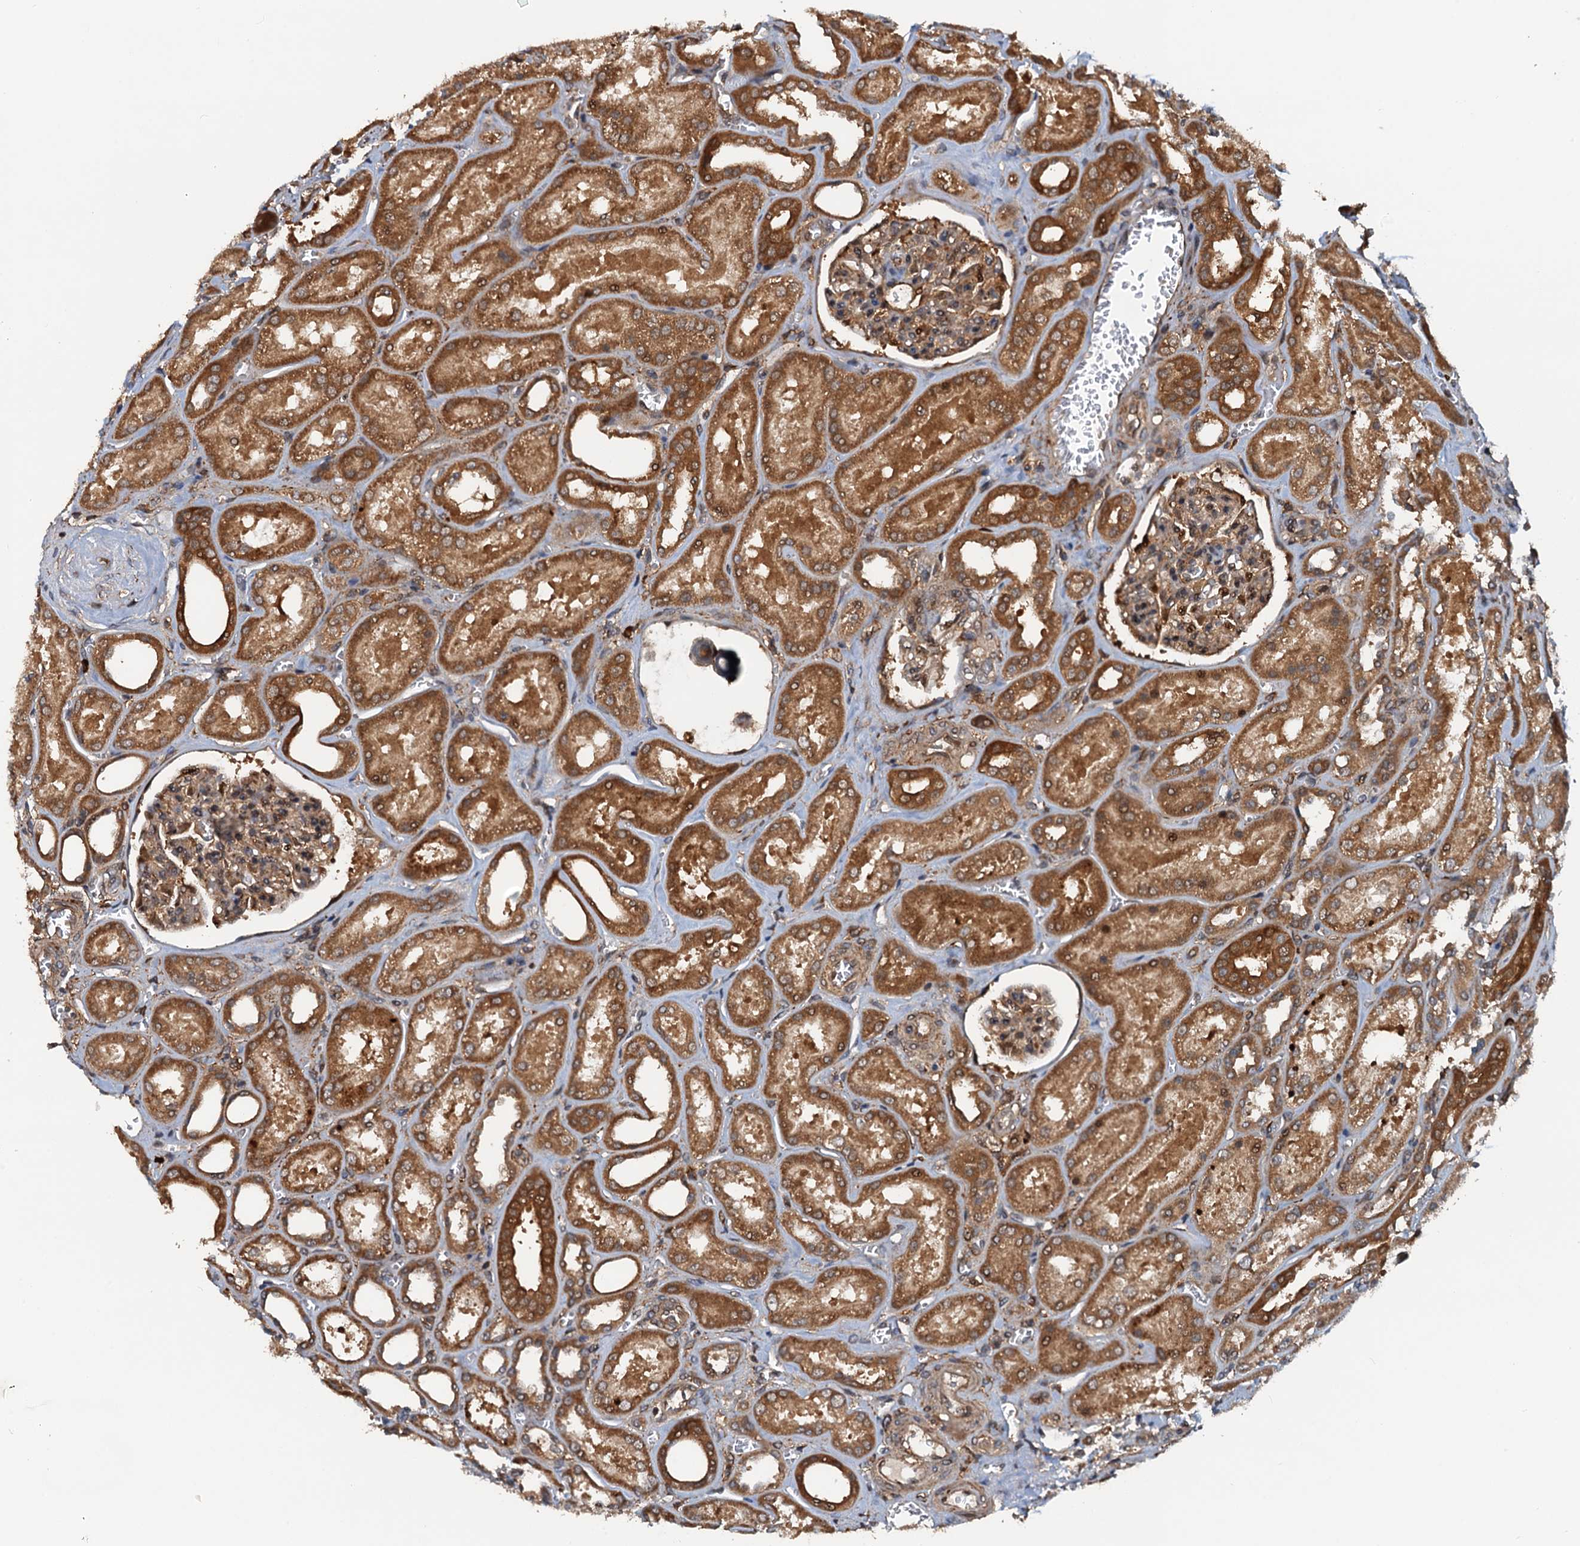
{"staining": {"intensity": "moderate", "quantity": "25%-75%", "location": "cytoplasmic/membranous"}, "tissue": "kidney", "cell_type": "Cells in glomeruli", "image_type": "normal", "snomed": [{"axis": "morphology", "description": "Normal tissue, NOS"}, {"axis": "morphology", "description": "Adenocarcinoma, NOS"}, {"axis": "topography", "description": "Kidney"}], "caption": "Immunohistochemistry histopathology image of unremarkable kidney: human kidney stained using IHC reveals medium levels of moderate protein expression localized specifically in the cytoplasmic/membranous of cells in glomeruli, appearing as a cytoplasmic/membranous brown color.", "gene": "AAGAB", "patient": {"sex": "female", "age": 68}}